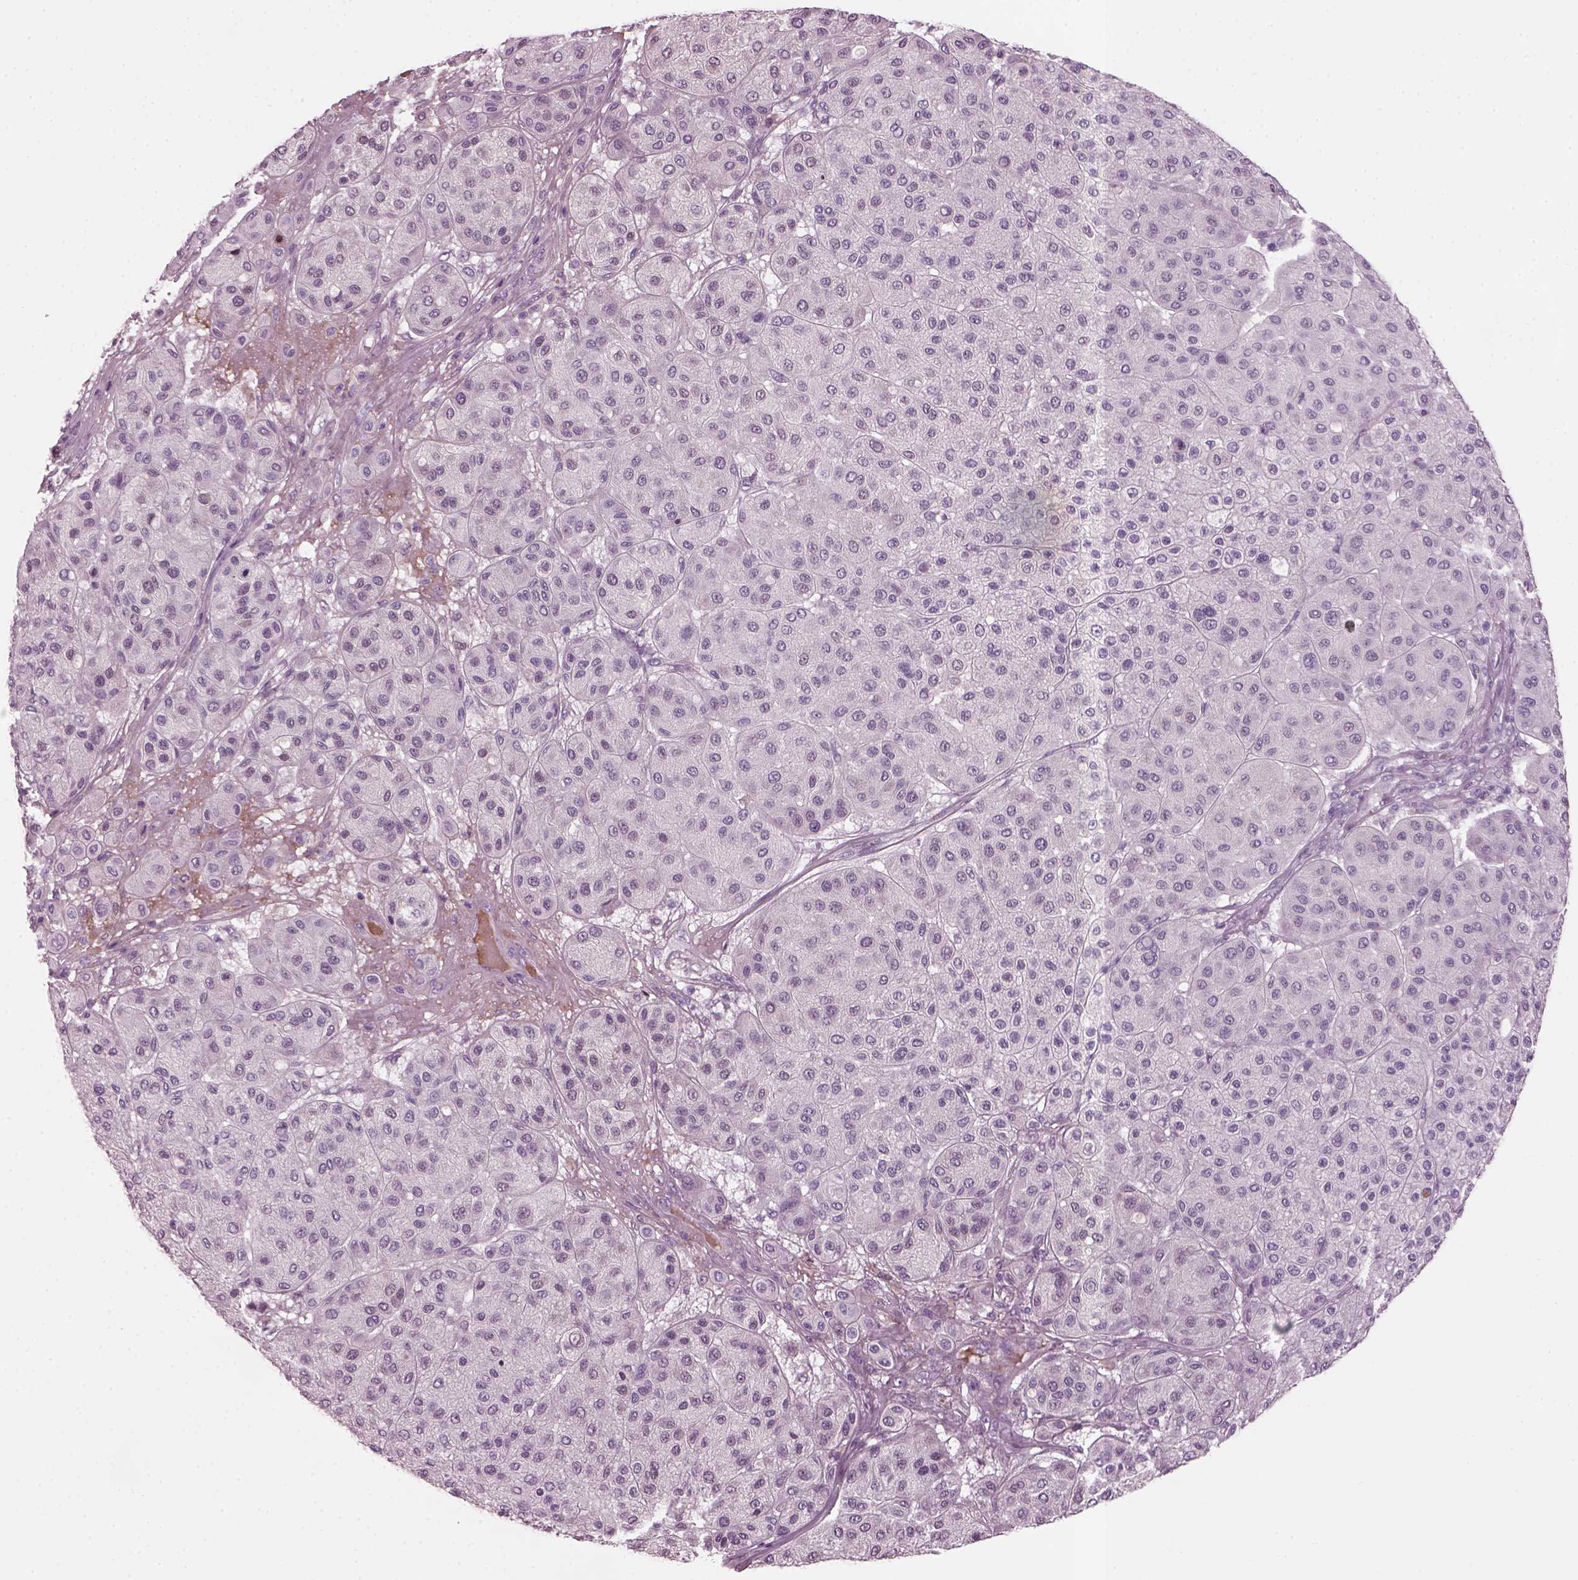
{"staining": {"intensity": "negative", "quantity": "none", "location": "none"}, "tissue": "melanoma", "cell_type": "Tumor cells", "image_type": "cancer", "snomed": [{"axis": "morphology", "description": "Malignant melanoma, Metastatic site"}, {"axis": "topography", "description": "Smooth muscle"}], "caption": "There is no significant expression in tumor cells of melanoma.", "gene": "DPYSL5", "patient": {"sex": "male", "age": 41}}